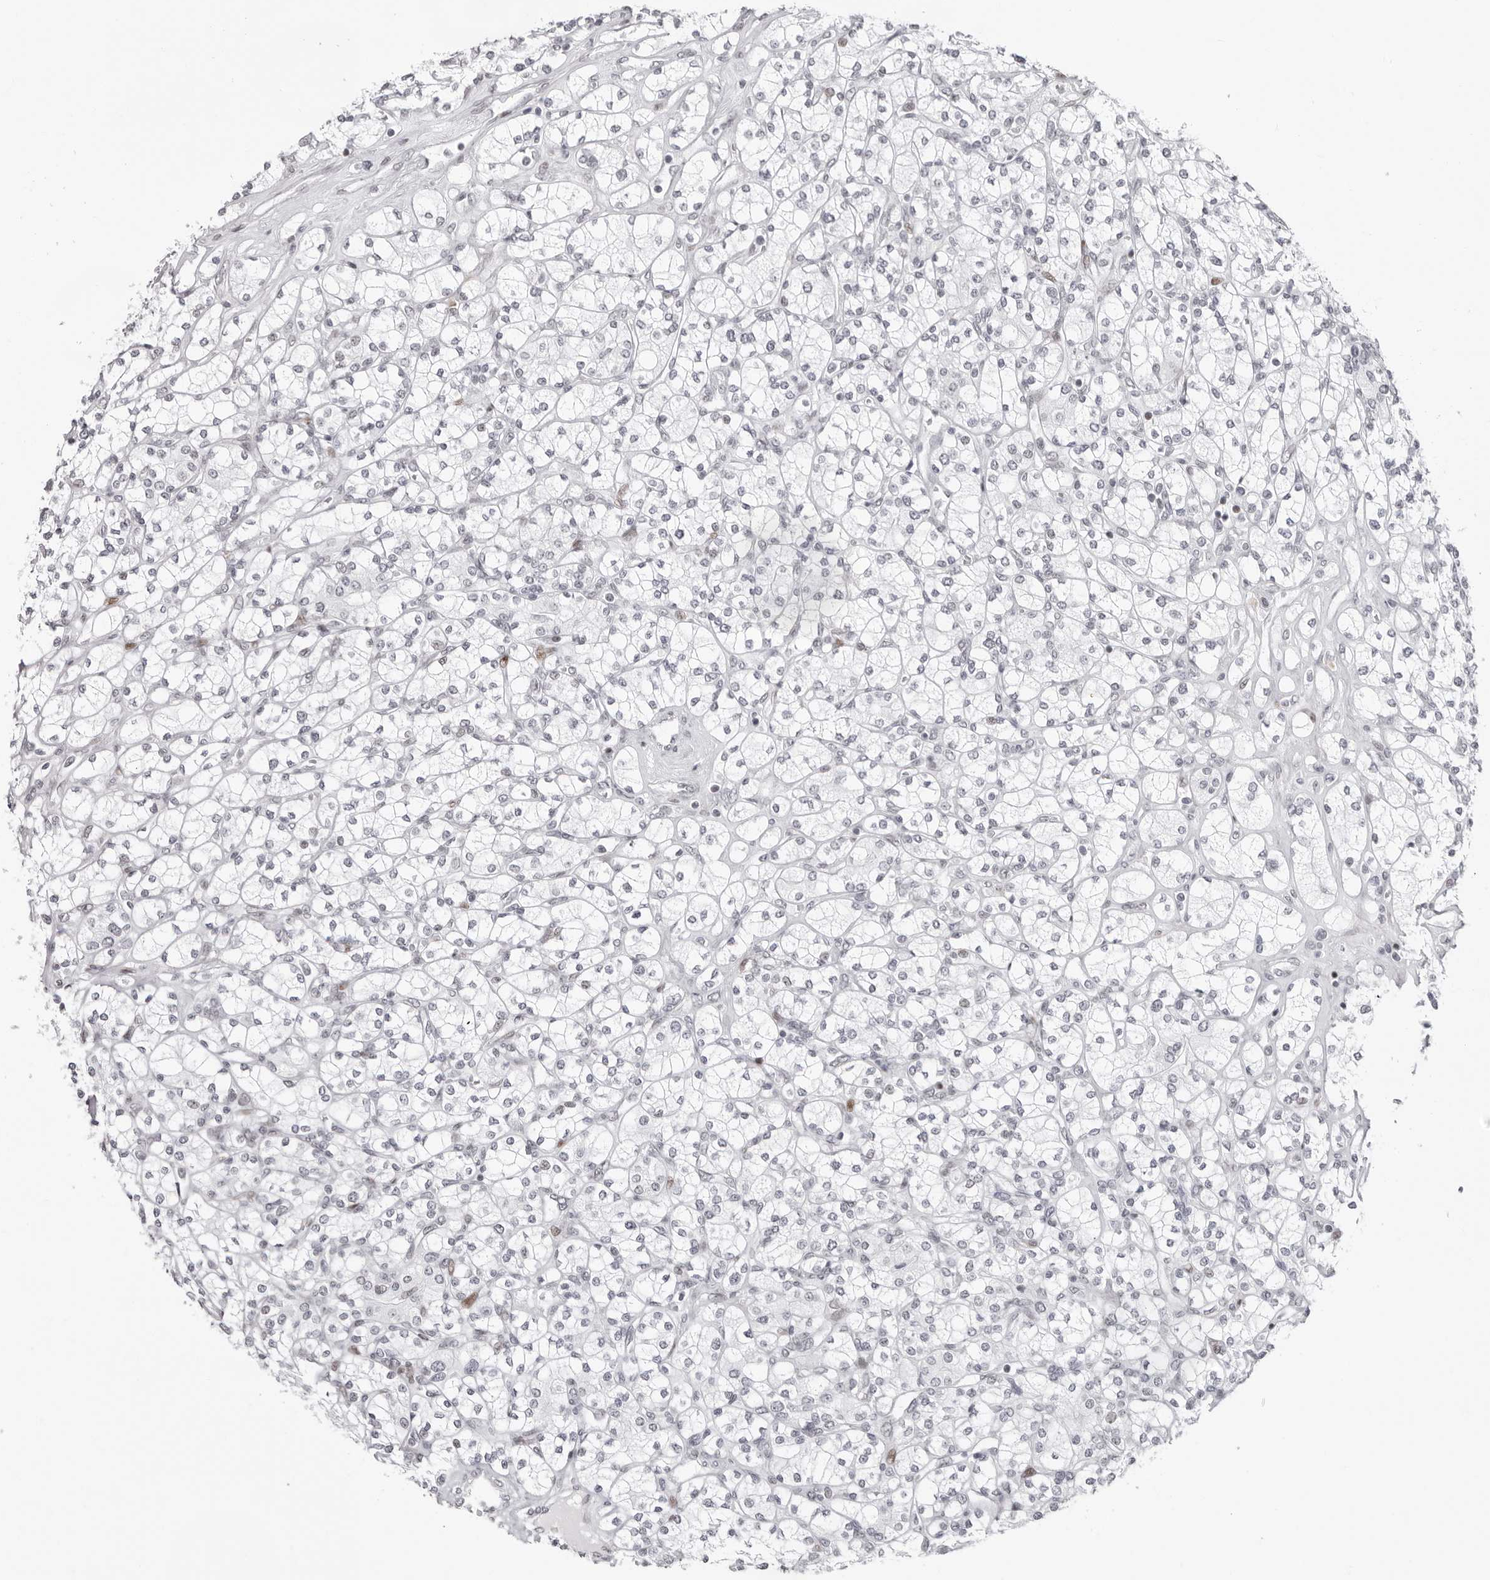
{"staining": {"intensity": "negative", "quantity": "none", "location": "none"}, "tissue": "renal cancer", "cell_type": "Tumor cells", "image_type": "cancer", "snomed": [{"axis": "morphology", "description": "Adenocarcinoma, NOS"}, {"axis": "topography", "description": "Kidney"}], "caption": "Tumor cells show no significant protein staining in adenocarcinoma (renal). Nuclei are stained in blue.", "gene": "NTPCR", "patient": {"sex": "male", "age": 77}}